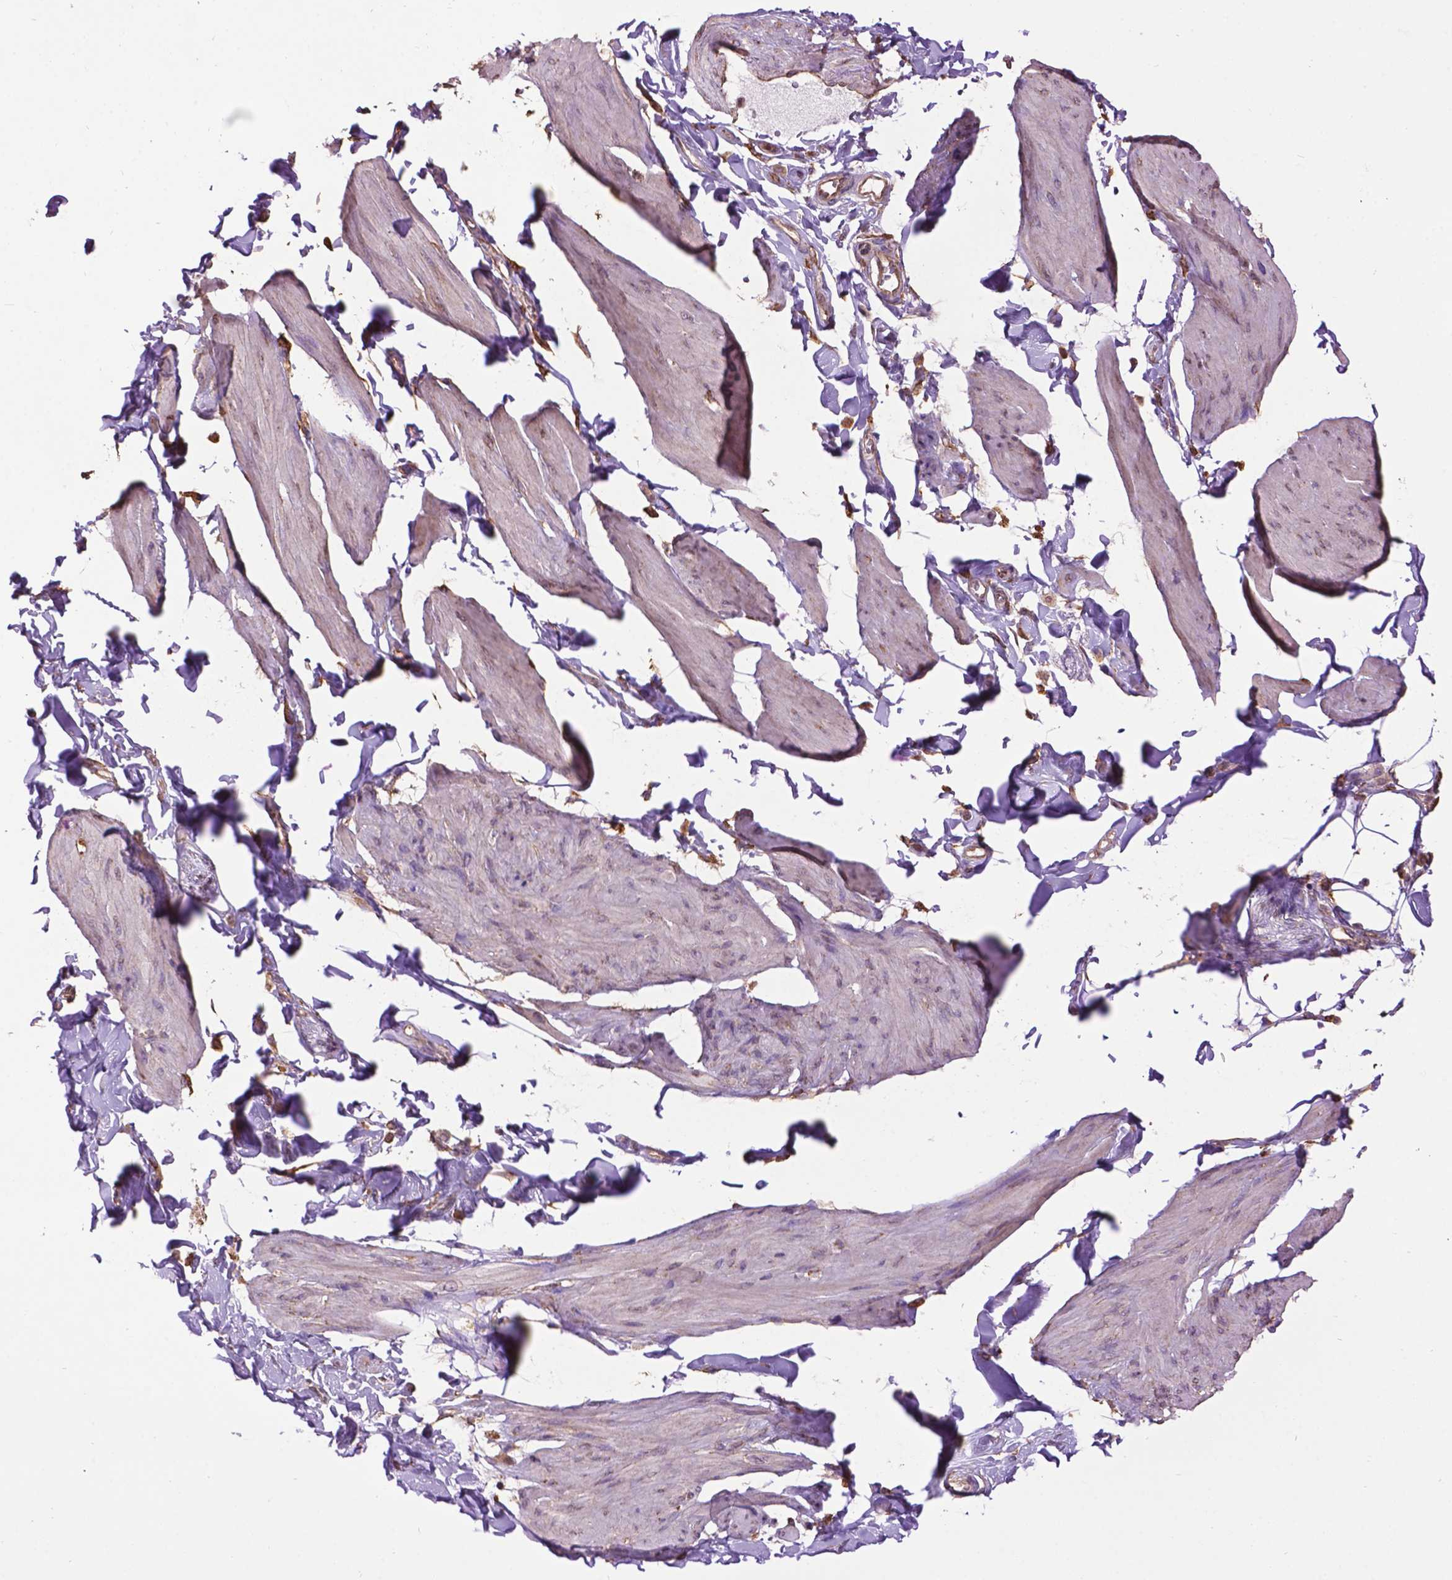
{"staining": {"intensity": "weak", "quantity": "25%-75%", "location": "cytoplasmic/membranous"}, "tissue": "smooth muscle", "cell_type": "Smooth muscle cells", "image_type": "normal", "snomed": [{"axis": "morphology", "description": "Normal tissue, NOS"}, {"axis": "topography", "description": "Adipose tissue"}, {"axis": "topography", "description": "Smooth muscle"}, {"axis": "topography", "description": "Peripheral nerve tissue"}], "caption": "Smooth muscle stained with DAB (3,3'-diaminobenzidine) immunohistochemistry shows low levels of weak cytoplasmic/membranous positivity in about 25%-75% of smooth muscle cells. The staining is performed using DAB brown chromogen to label protein expression. The nuclei are counter-stained blue using hematoxylin.", "gene": "PPP2R5E", "patient": {"sex": "male", "age": 83}}